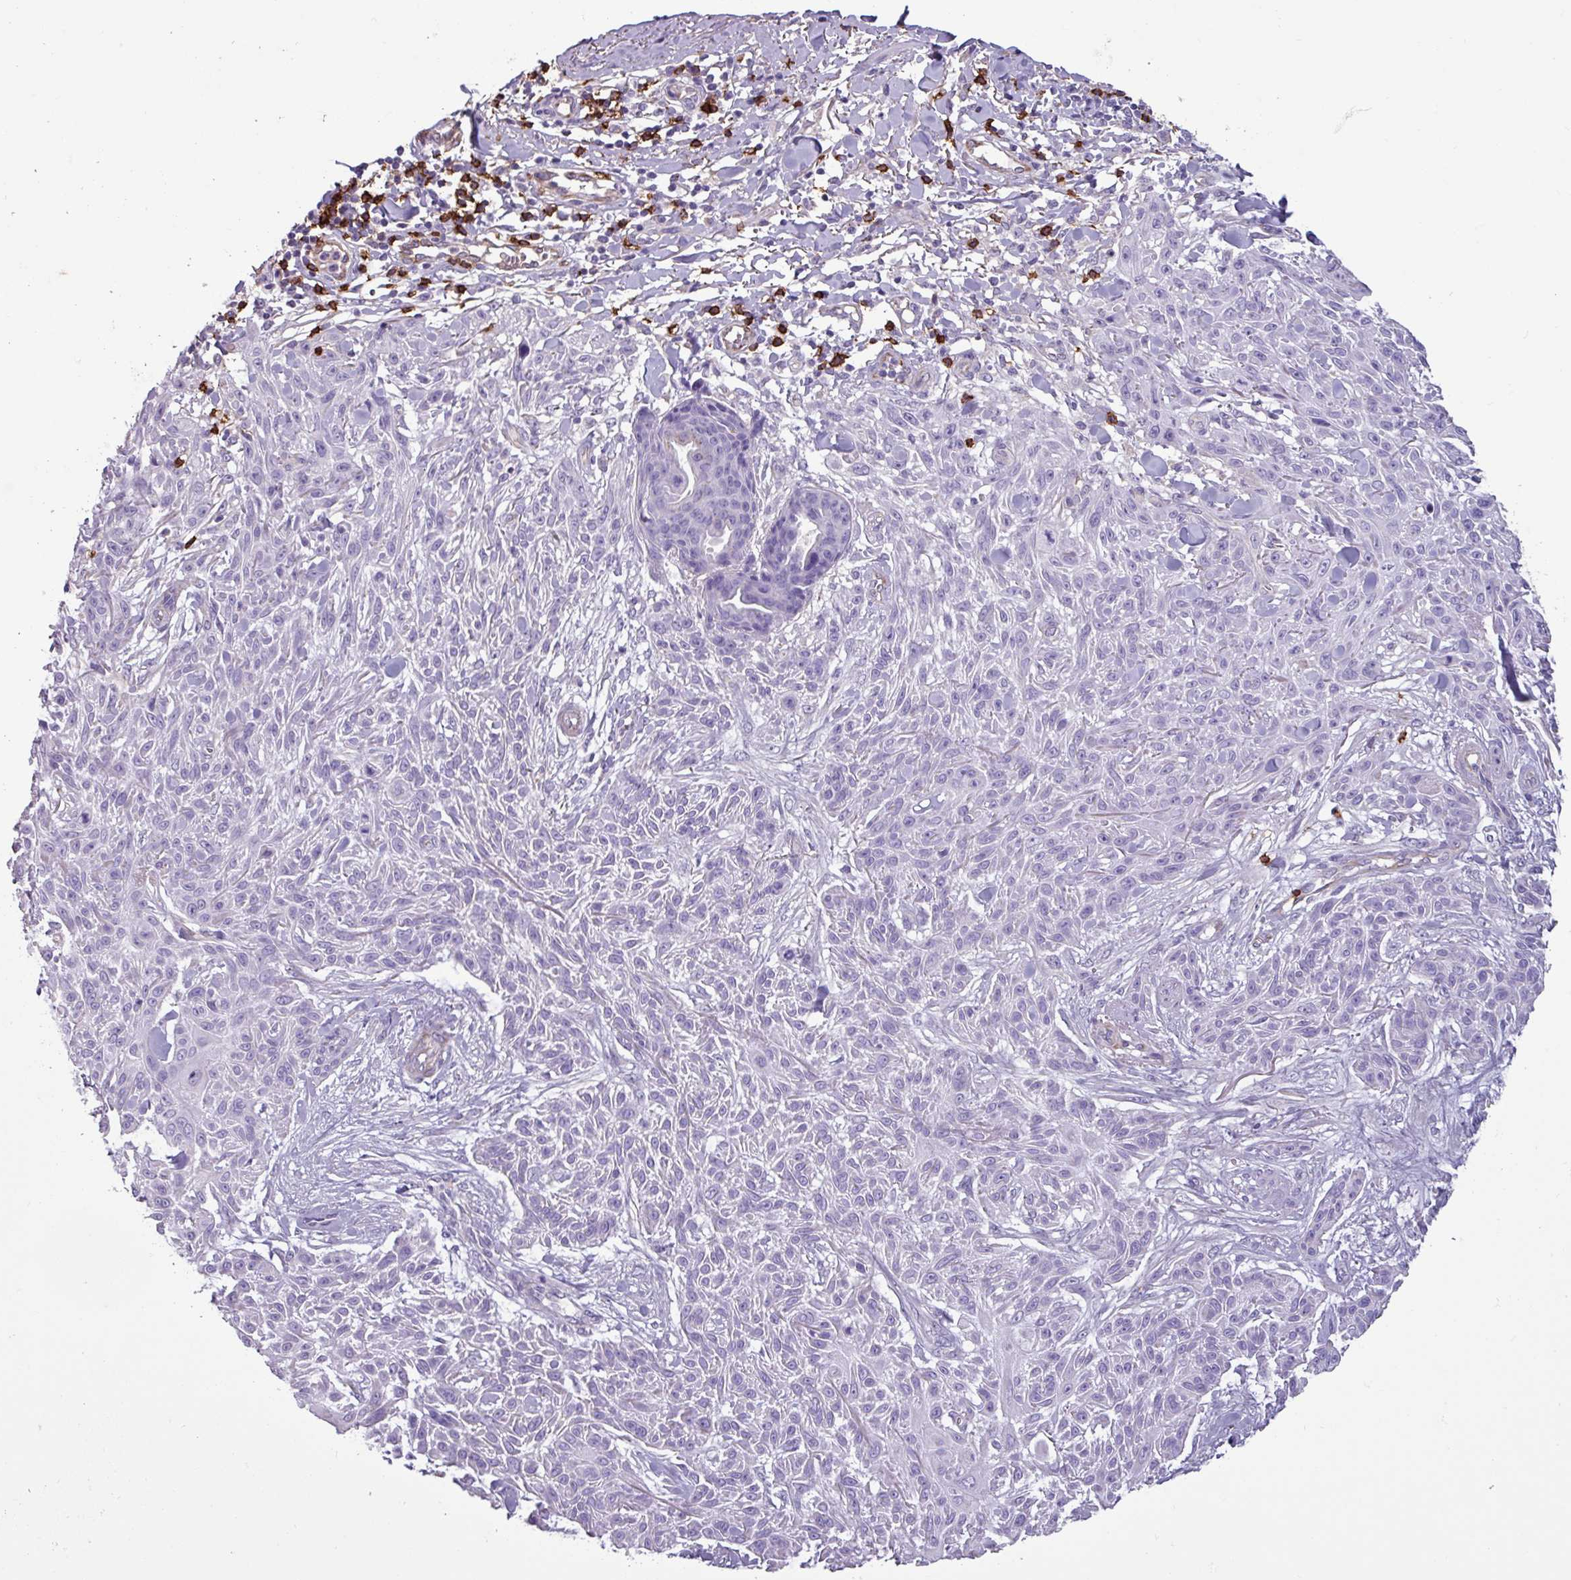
{"staining": {"intensity": "negative", "quantity": "none", "location": "none"}, "tissue": "skin cancer", "cell_type": "Tumor cells", "image_type": "cancer", "snomed": [{"axis": "morphology", "description": "Squamous cell carcinoma, NOS"}, {"axis": "topography", "description": "Skin"}], "caption": "Immunohistochemistry photomicrograph of squamous cell carcinoma (skin) stained for a protein (brown), which displays no staining in tumor cells.", "gene": "CD8A", "patient": {"sex": "male", "age": 86}}